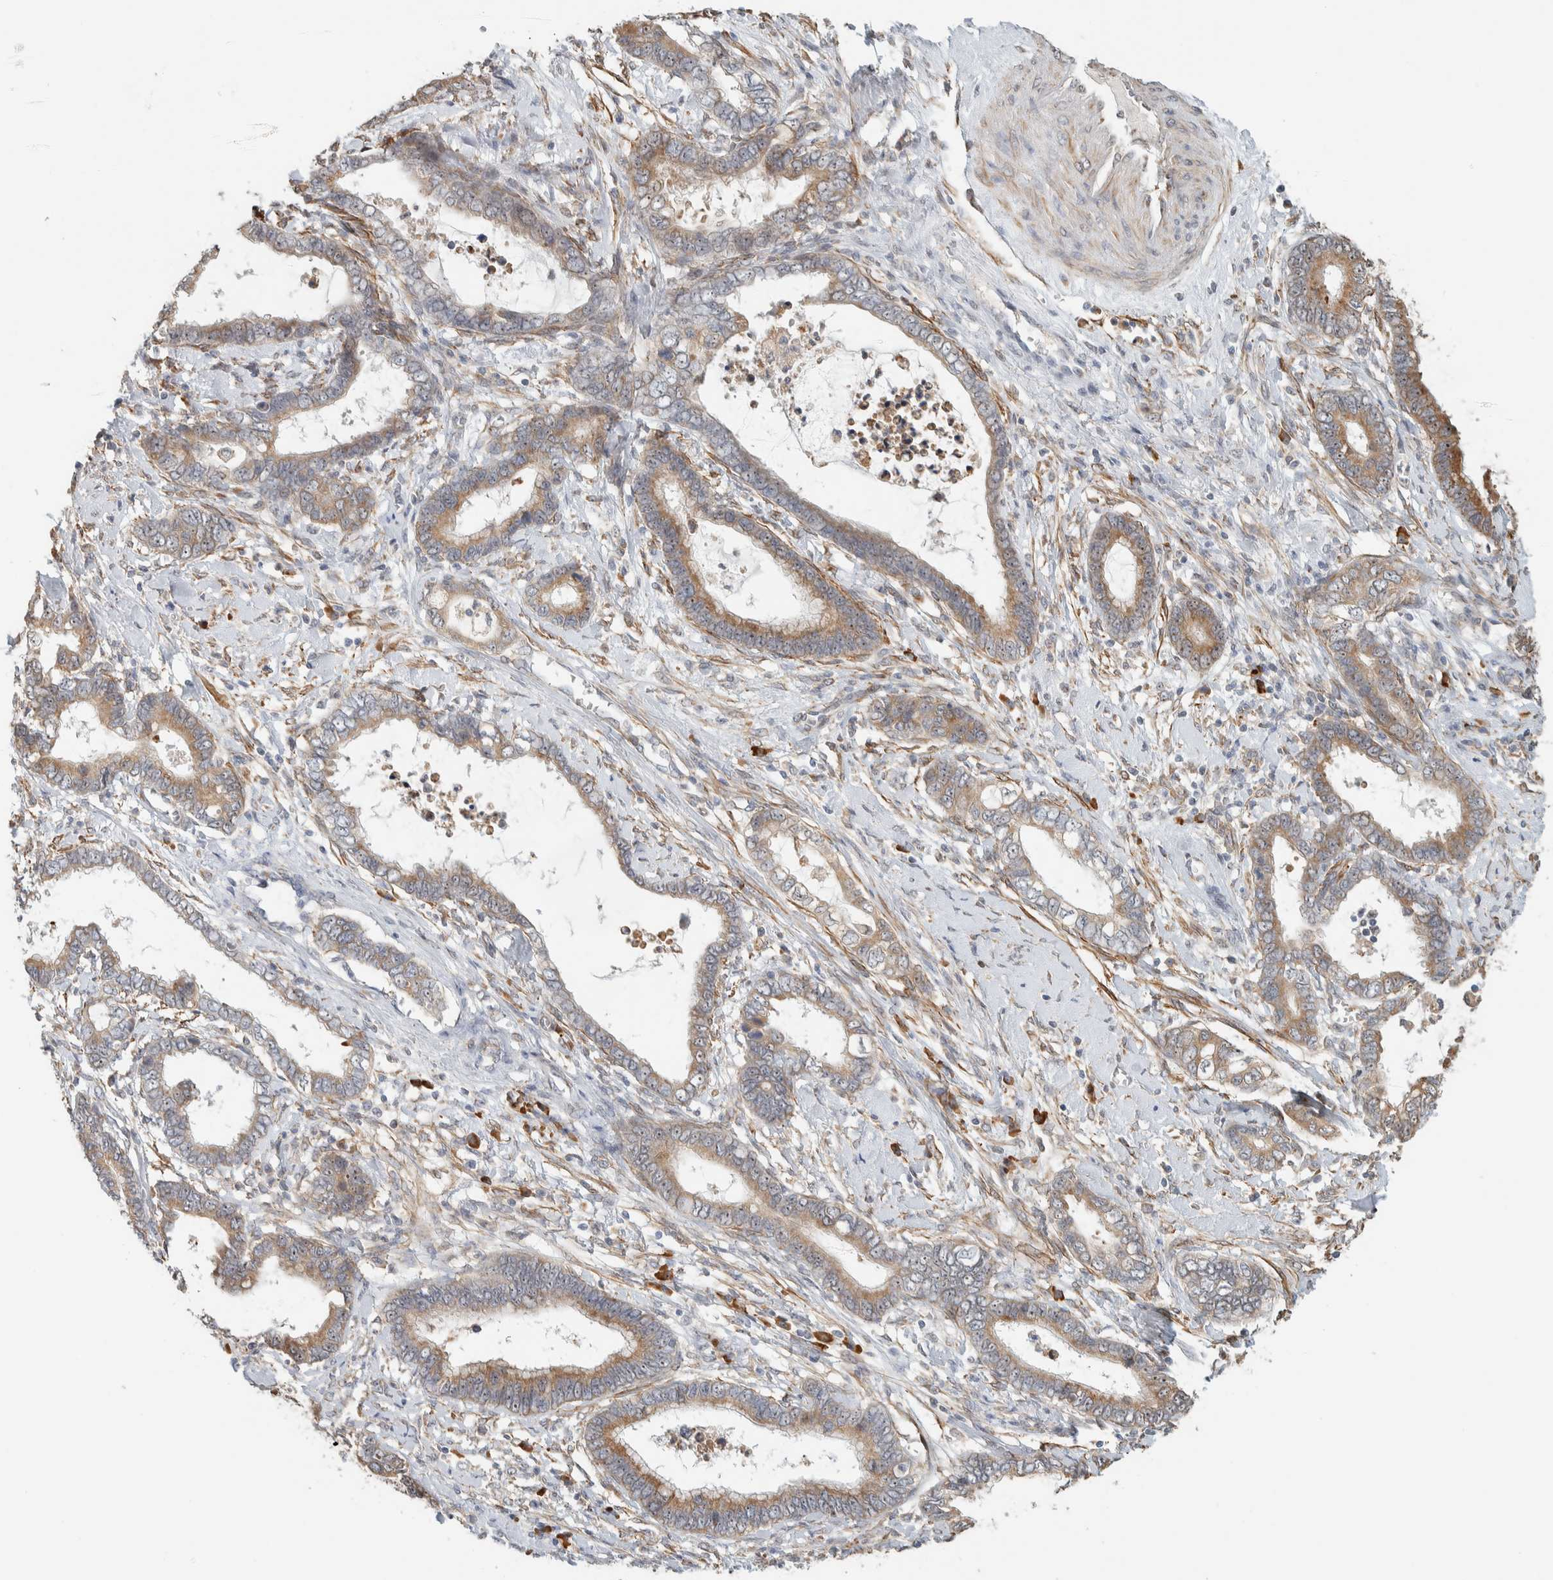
{"staining": {"intensity": "moderate", "quantity": ">75%", "location": "cytoplasmic/membranous"}, "tissue": "cervical cancer", "cell_type": "Tumor cells", "image_type": "cancer", "snomed": [{"axis": "morphology", "description": "Adenocarcinoma, NOS"}, {"axis": "topography", "description": "Cervix"}], "caption": "This histopathology image shows immunohistochemistry (IHC) staining of human cervical adenocarcinoma, with medium moderate cytoplasmic/membranous expression in about >75% of tumor cells.", "gene": "KLHL40", "patient": {"sex": "female", "age": 44}}